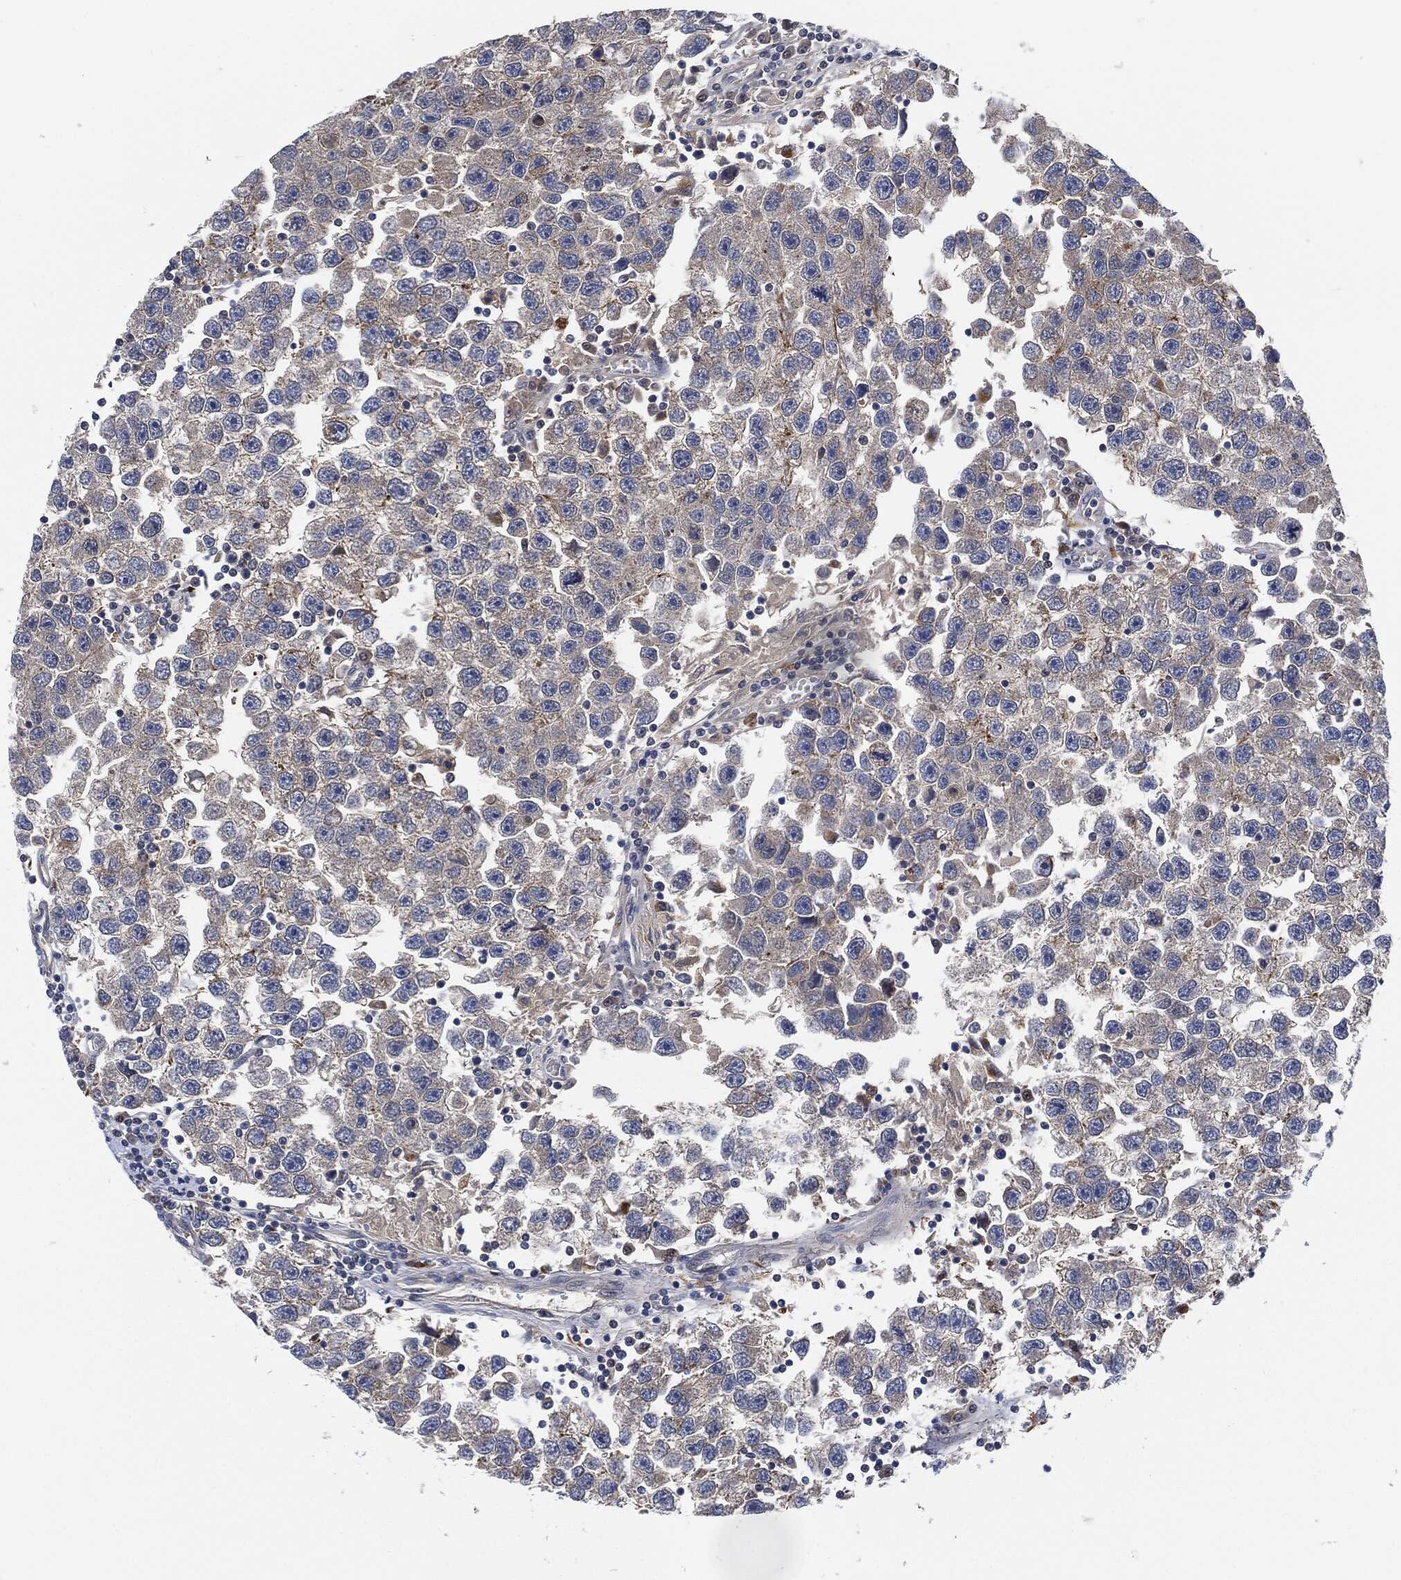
{"staining": {"intensity": "weak", "quantity": "25%-75%", "location": "cytoplasmic/membranous"}, "tissue": "testis cancer", "cell_type": "Tumor cells", "image_type": "cancer", "snomed": [{"axis": "morphology", "description": "Seminoma, NOS"}, {"axis": "topography", "description": "Testis"}], "caption": "An image of human seminoma (testis) stained for a protein reveals weak cytoplasmic/membranous brown staining in tumor cells. The staining is performed using DAB brown chromogen to label protein expression. The nuclei are counter-stained blue using hematoxylin.", "gene": "VSIG4", "patient": {"sex": "male", "age": 26}}